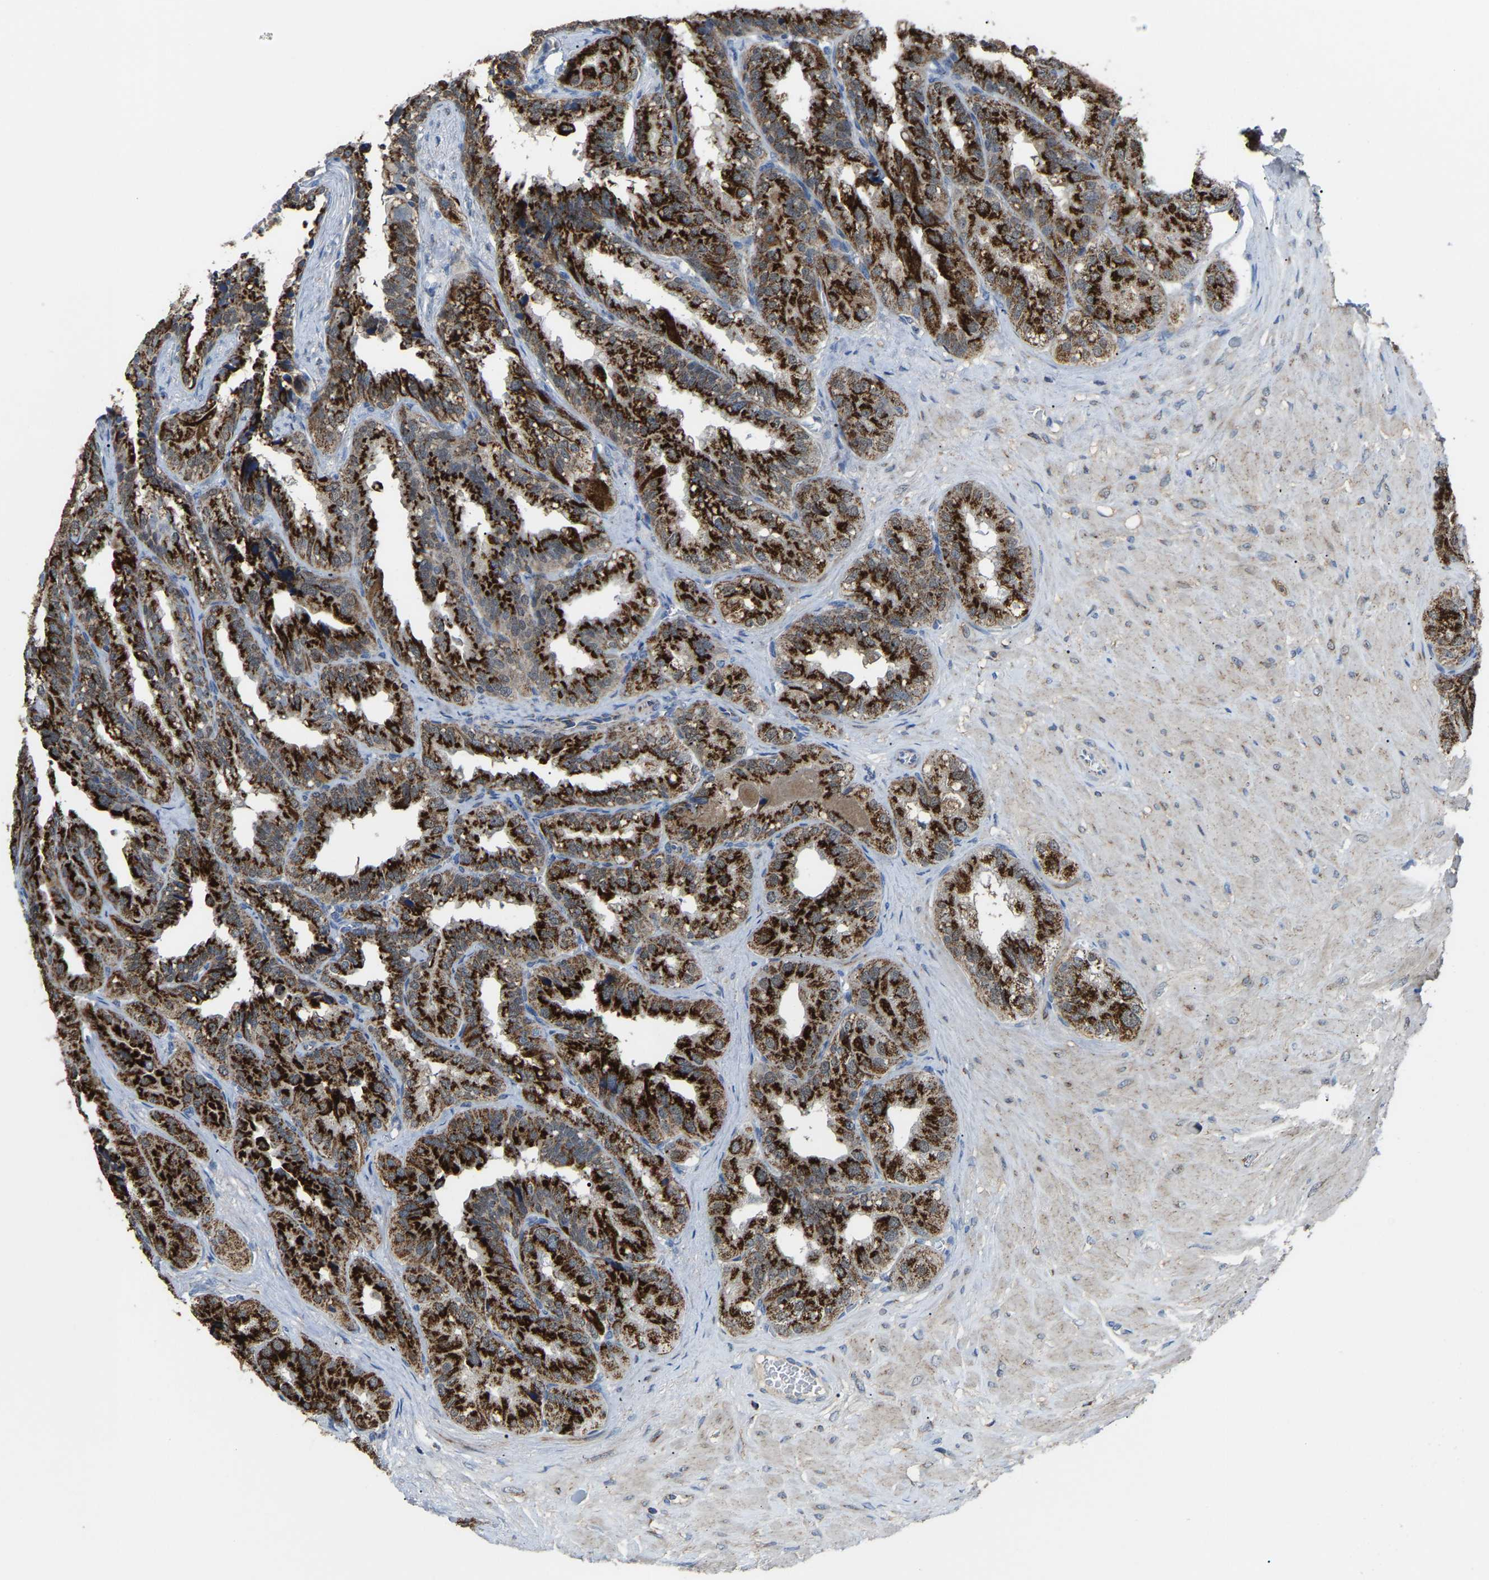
{"staining": {"intensity": "strong", "quantity": ">75%", "location": "cytoplasmic/membranous"}, "tissue": "seminal vesicle", "cell_type": "Glandular cells", "image_type": "normal", "snomed": [{"axis": "morphology", "description": "Normal tissue, NOS"}, {"axis": "topography", "description": "Prostate"}, {"axis": "topography", "description": "Seminal veicle"}], "caption": "Approximately >75% of glandular cells in normal human seminal vesicle reveal strong cytoplasmic/membranous protein positivity as visualized by brown immunohistochemical staining.", "gene": "CANT1", "patient": {"sex": "male", "age": 51}}